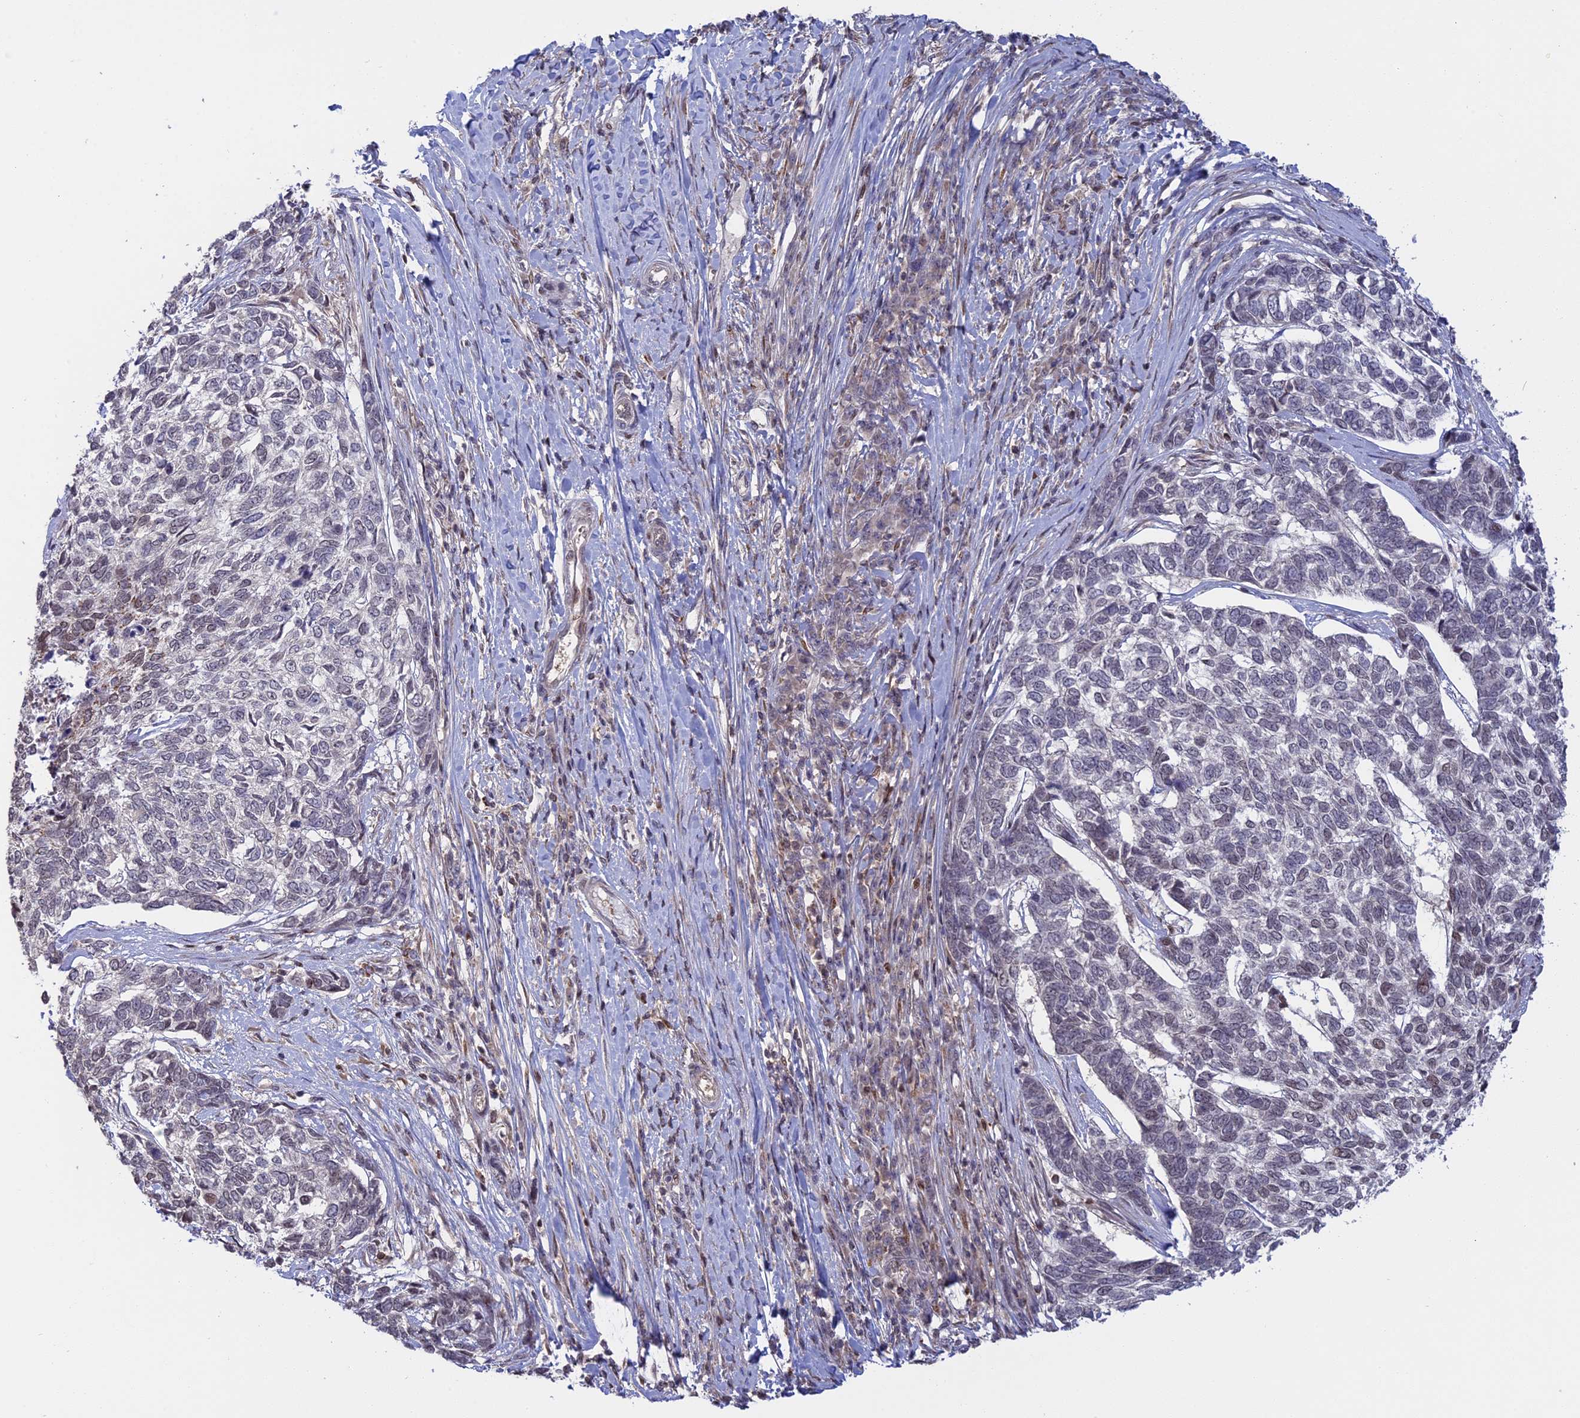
{"staining": {"intensity": "weak", "quantity": "<25%", "location": "nuclear"}, "tissue": "skin cancer", "cell_type": "Tumor cells", "image_type": "cancer", "snomed": [{"axis": "morphology", "description": "Basal cell carcinoma"}, {"axis": "topography", "description": "Skin"}], "caption": "Tumor cells are negative for protein expression in human skin cancer.", "gene": "GSKIP", "patient": {"sex": "female", "age": 65}}